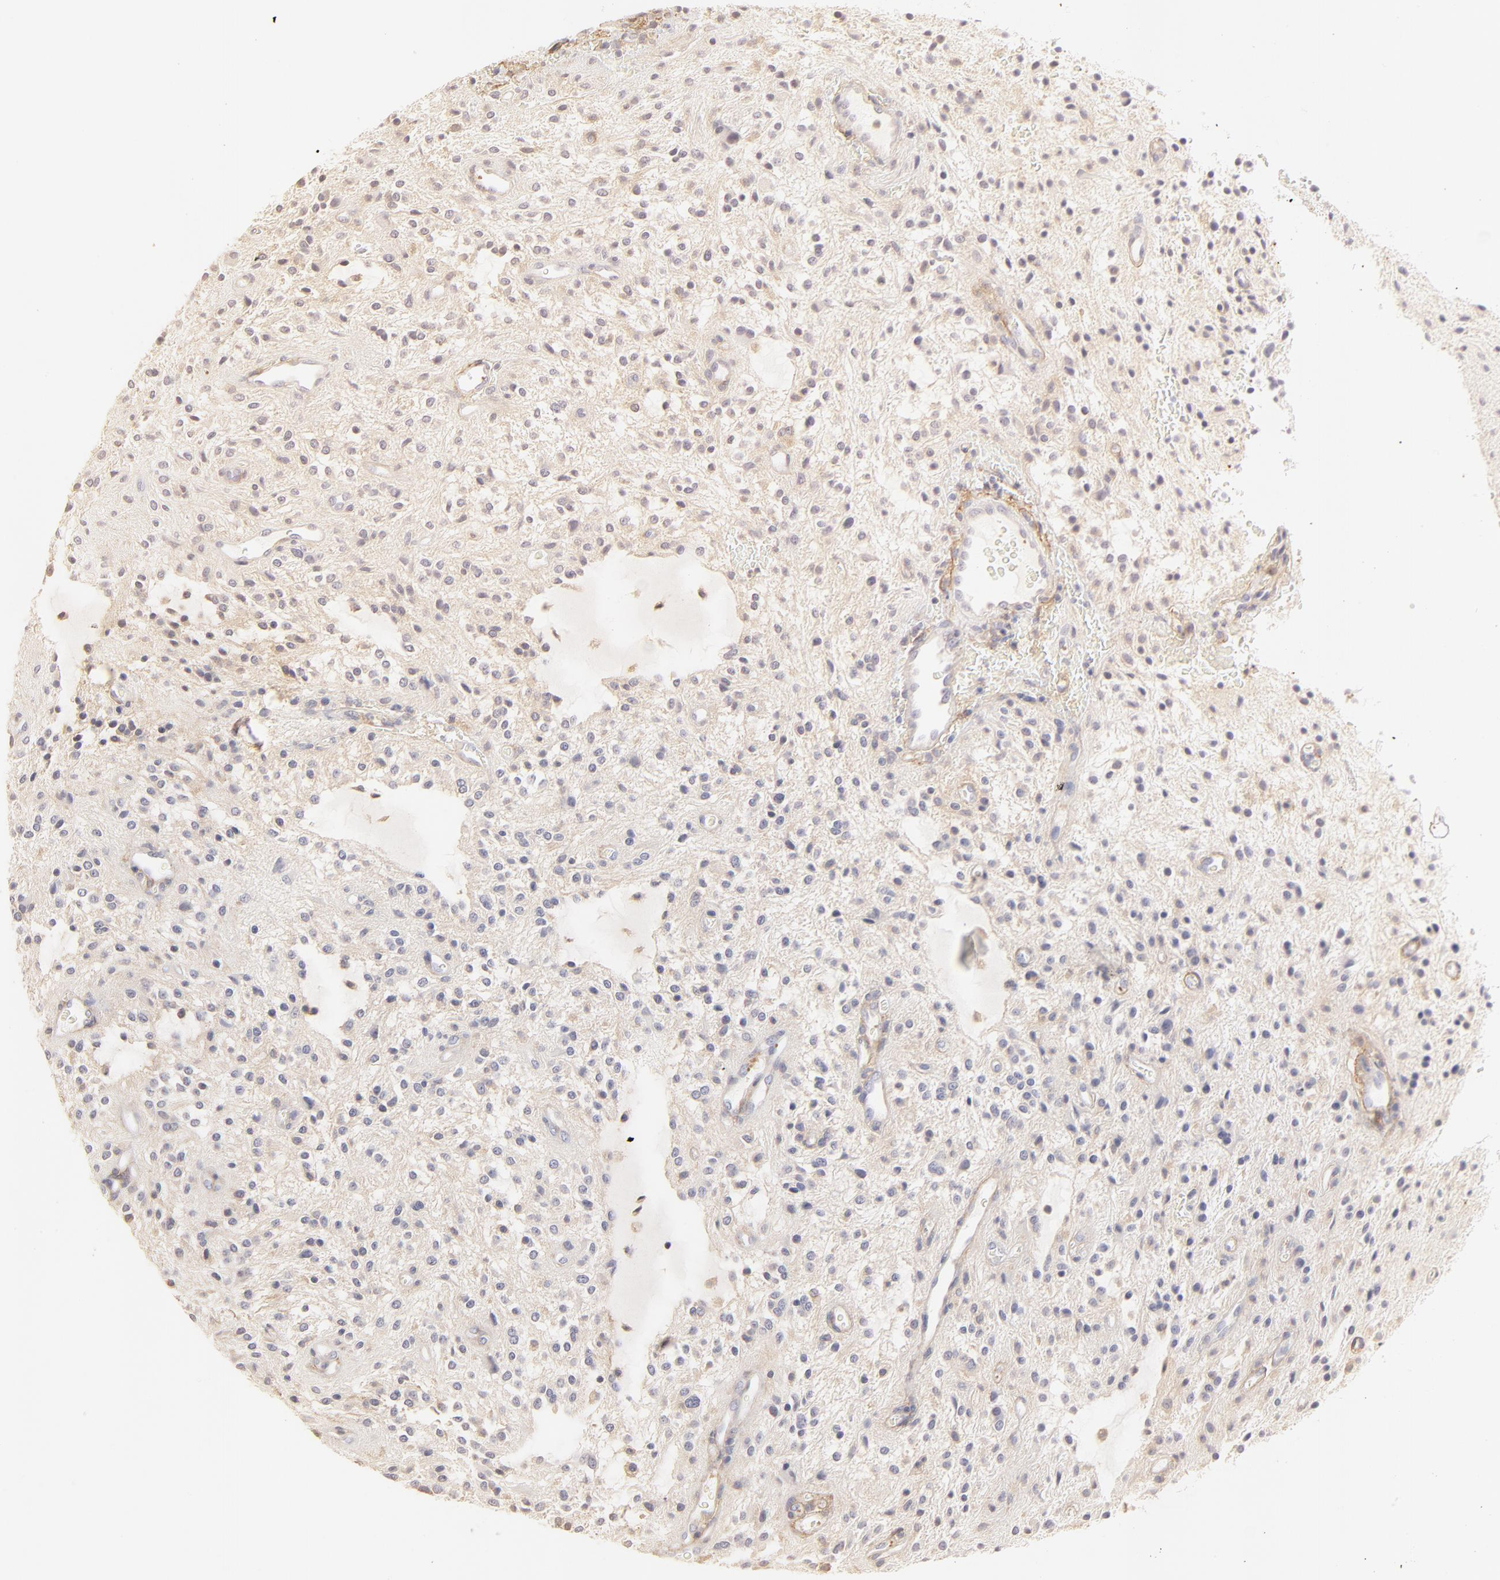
{"staining": {"intensity": "negative", "quantity": "none", "location": "none"}, "tissue": "glioma", "cell_type": "Tumor cells", "image_type": "cancer", "snomed": [{"axis": "morphology", "description": "Glioma, malignant, Low grade"}, {"axis": "topography", "description": "Brain"}], "caption": "Immunohistochemical staining of human glioma demonstrates no significant positivity in tumor cells.", "gene": "ITGA8", "patient": {"sex": "female", "age": 32}}